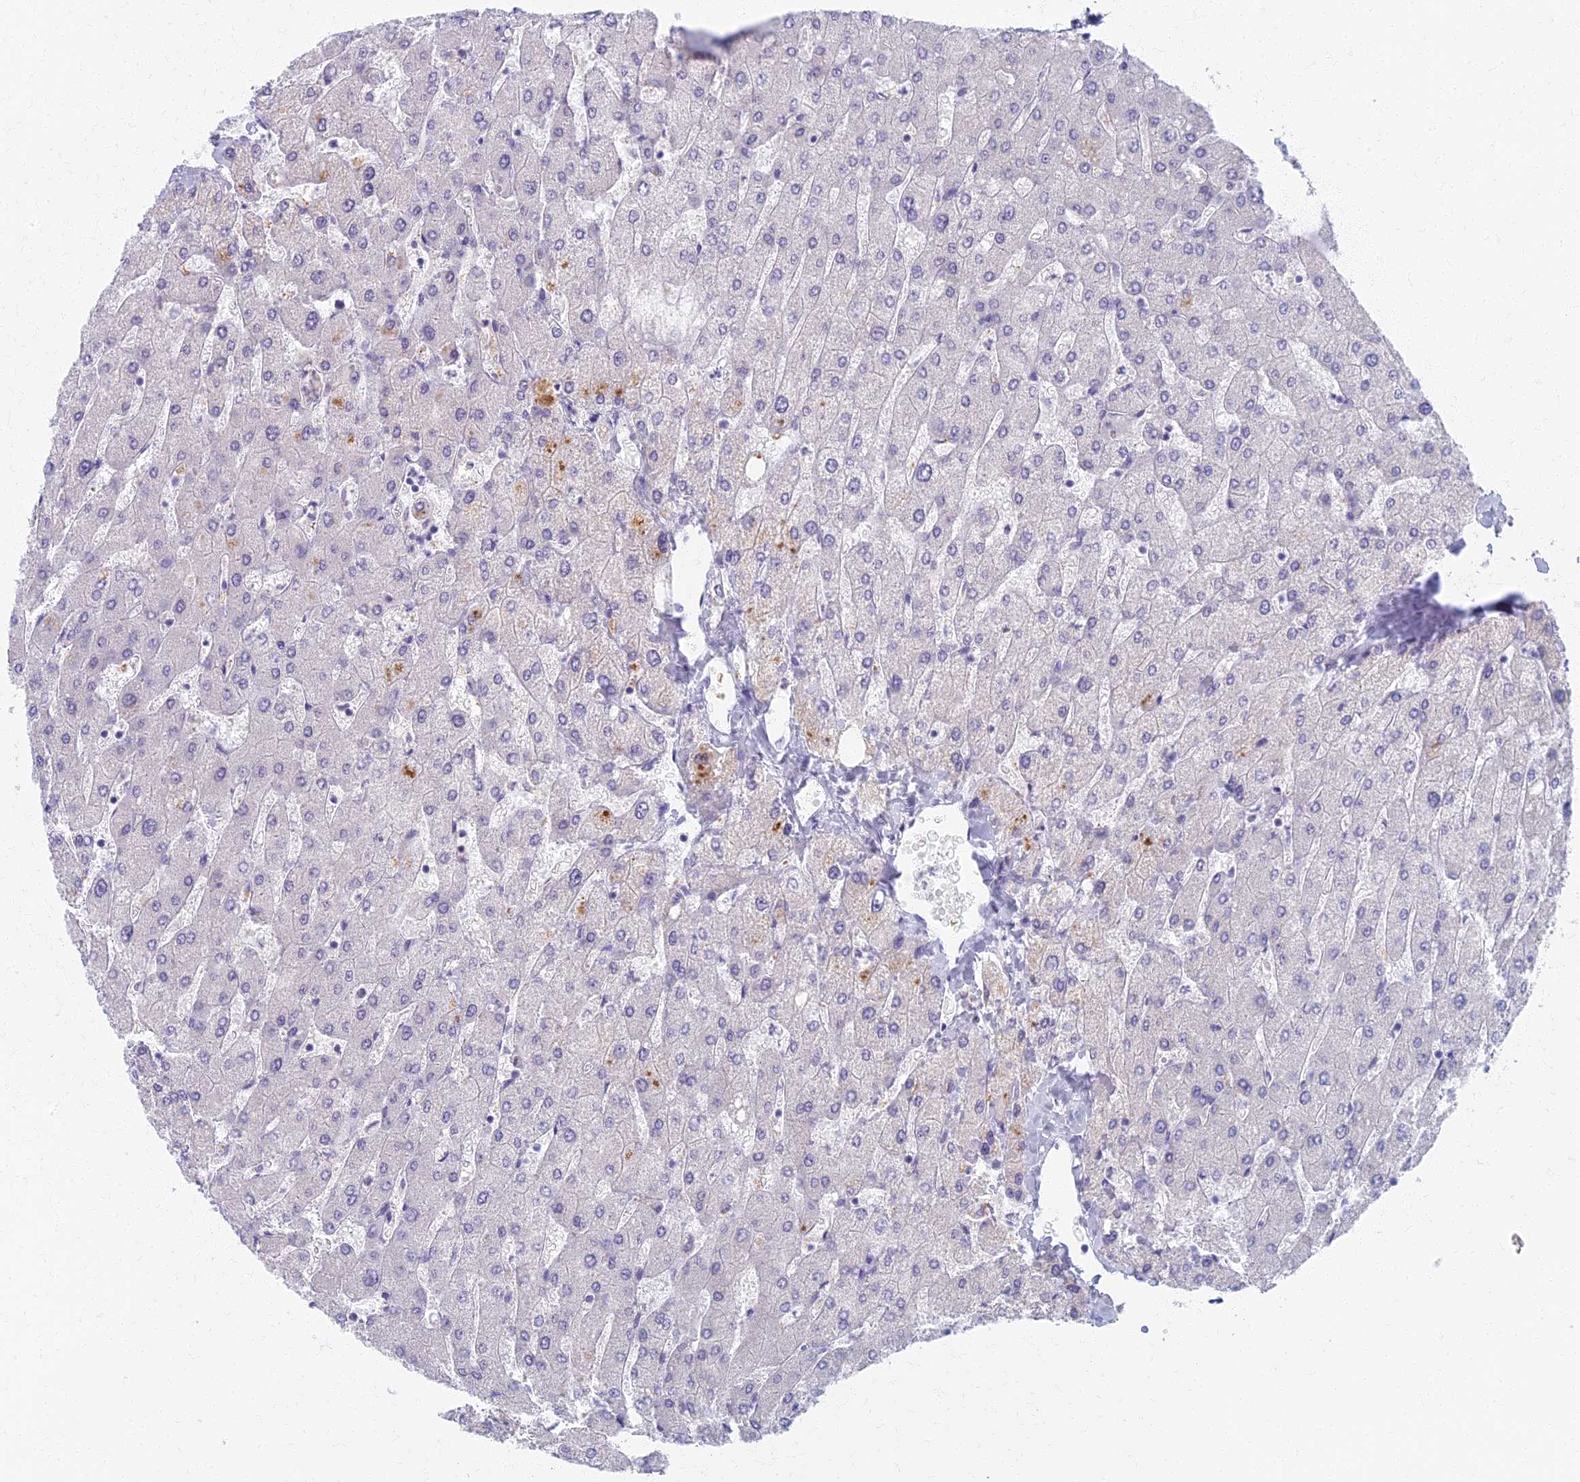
{"staining": {"intensity": "negative", "quantity": "none", "location": "none"}, "tissue": "liver", "cell_type": "Cholangiocytes", "image_type": "normal", "snomed": [{"axis": "morphology", "description": "Normal tissue, NOS"}, {"axis": "topography", "description": "Liver"}], "caption": "DAB (3,3'-diaminobenzidine) immunohistochemical staining of unremarkable human liver shows no significant expression in cholangiocytes.", "gene": "AP4E1", "patient": {"sex": "male", "age": 55}}